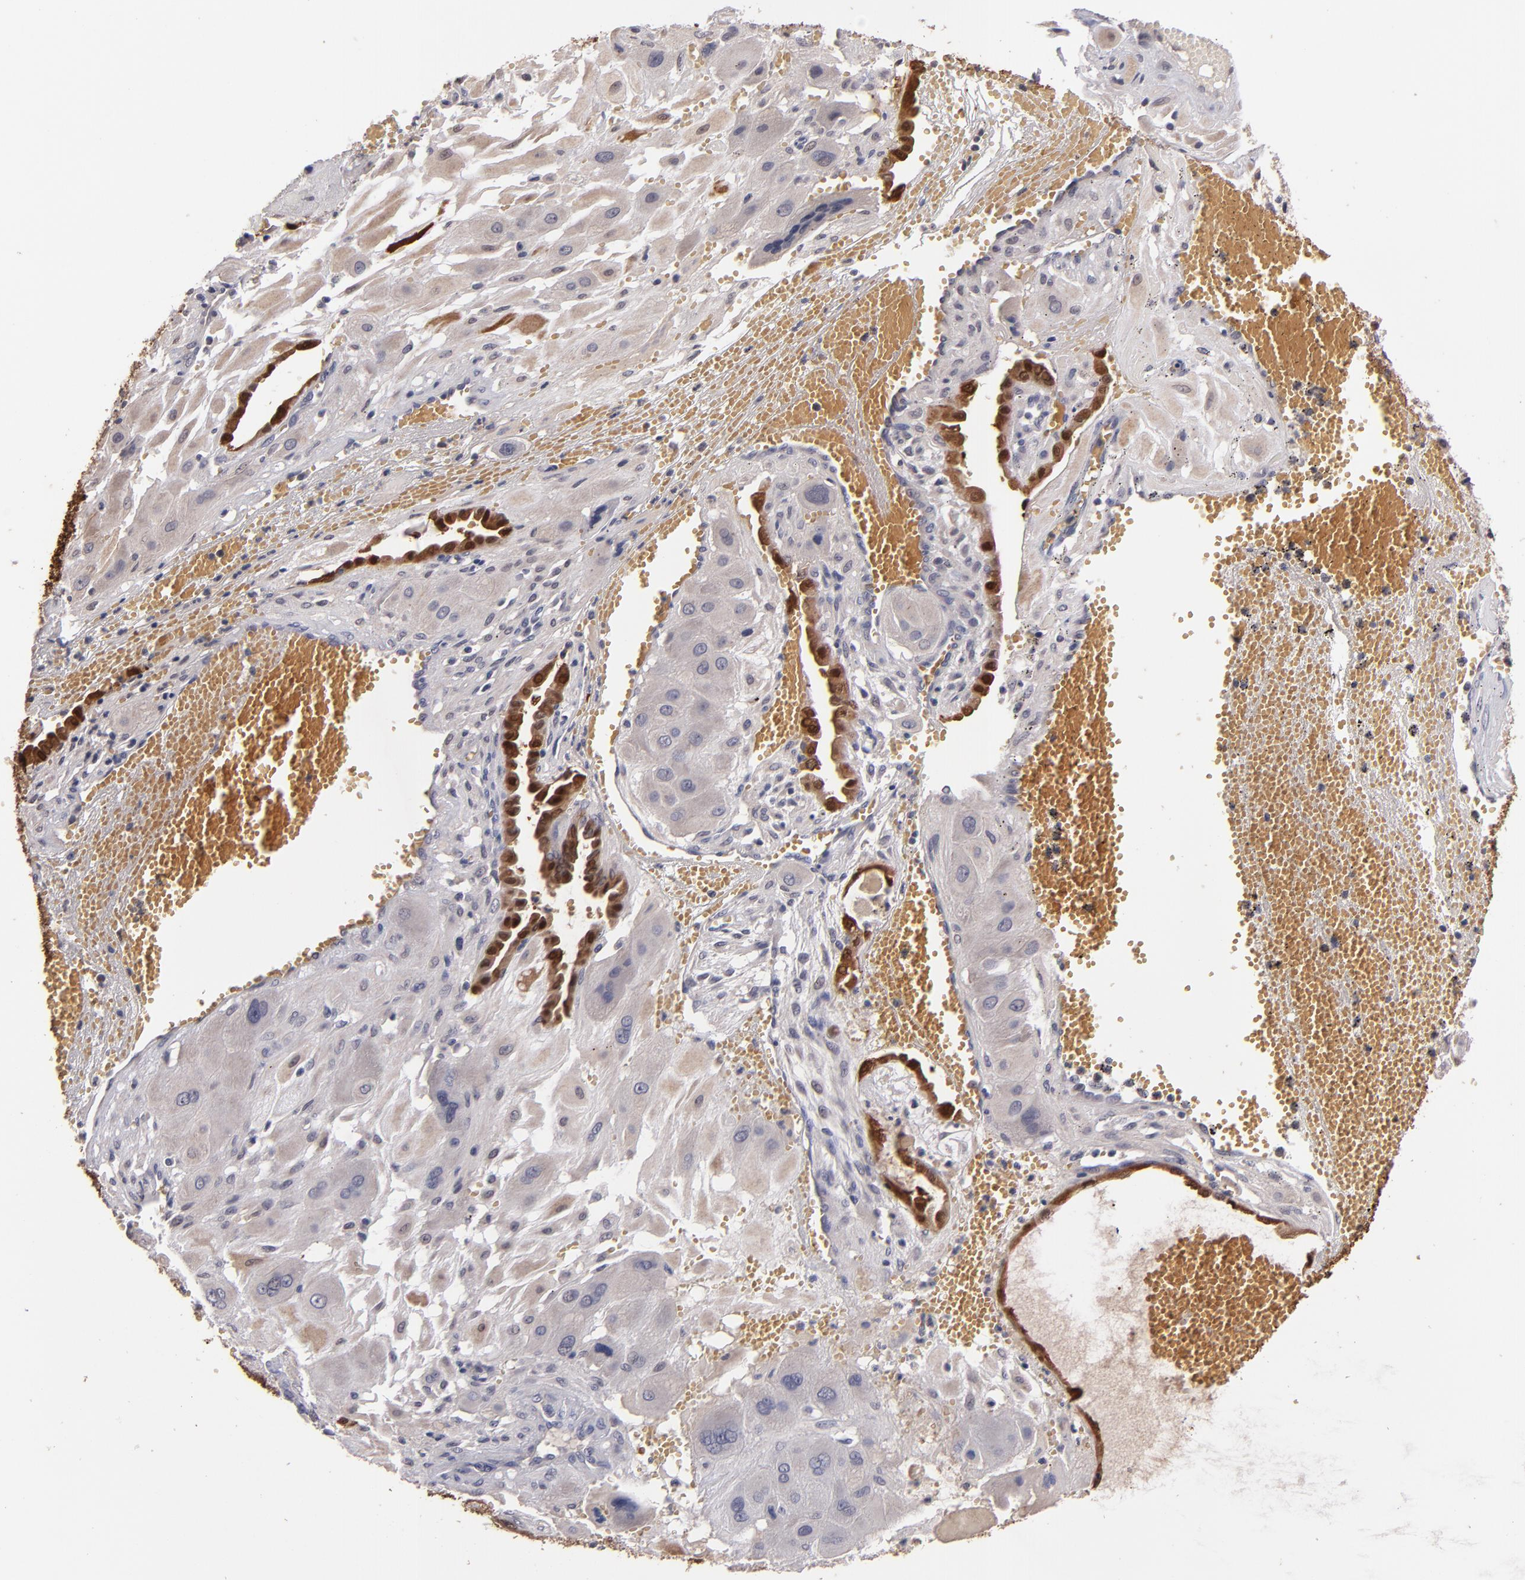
{"staining": {"intensity": "moderate", "quantity": "<25%", "location": "cytoplasmic/membranous,nuclear"}, "tissue": "cervical cancer", "cell_type": "Tumor cells", "image_type": "cancer", "snomed": [{"axis": "morphology", "description": "Squamous cell carcinoma, NOS"}, {"axis": "topography", "description": "Cervix"}], "caption": "This micrograph shows immunohistochemistry (IHC) staining of cervical cancer (squamous cell carcinoma), with low moderate cytoplasmic/membranous and nuclear expression in about <25% of tumor cells.", "gene": "S100A1", "patient": {"sex": "female", "age": 34}}